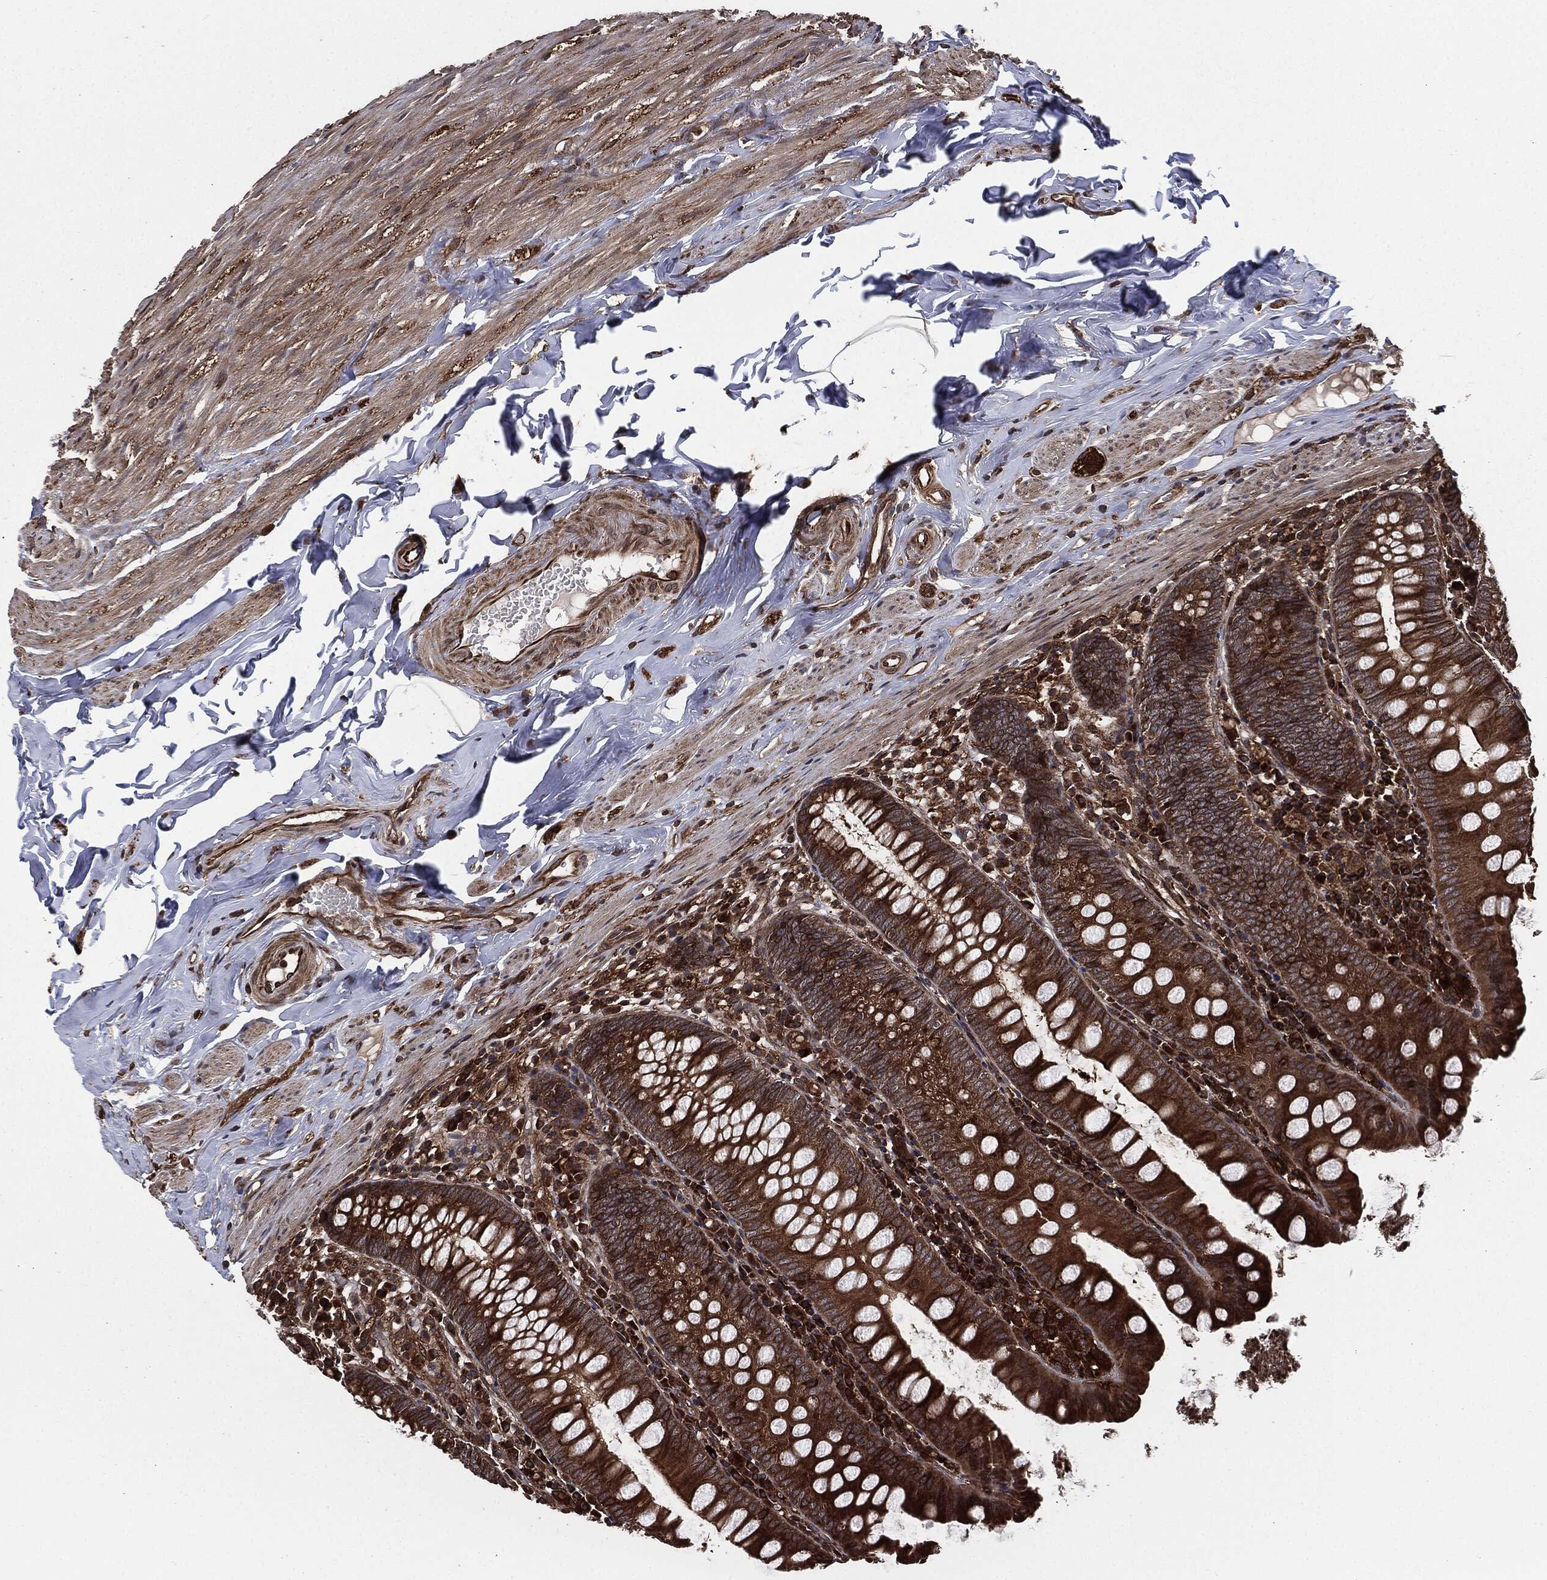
{"staining": {"intensity": "strong", "quantity": "25%-75%", "location": "cytoplasmic/membranous"}, "tissue": "appendix", "cell_type": "Glandular cells", "image_type": "normal", "snomed": [{"axis": "morphology", "description": "Normal tissue, NOS"}, {"axis": "topography", "description": "Appendix"}], "caption": "Strong cytoplasmic/membranous protein positivity is present in about 25%-75% of glandular cells in appendix. (brown staining indicates protein expression, while blue staining denotes nuclei).", "gene": "RAP1GDS1", "patient": {"sex": "female", "age": 82}}